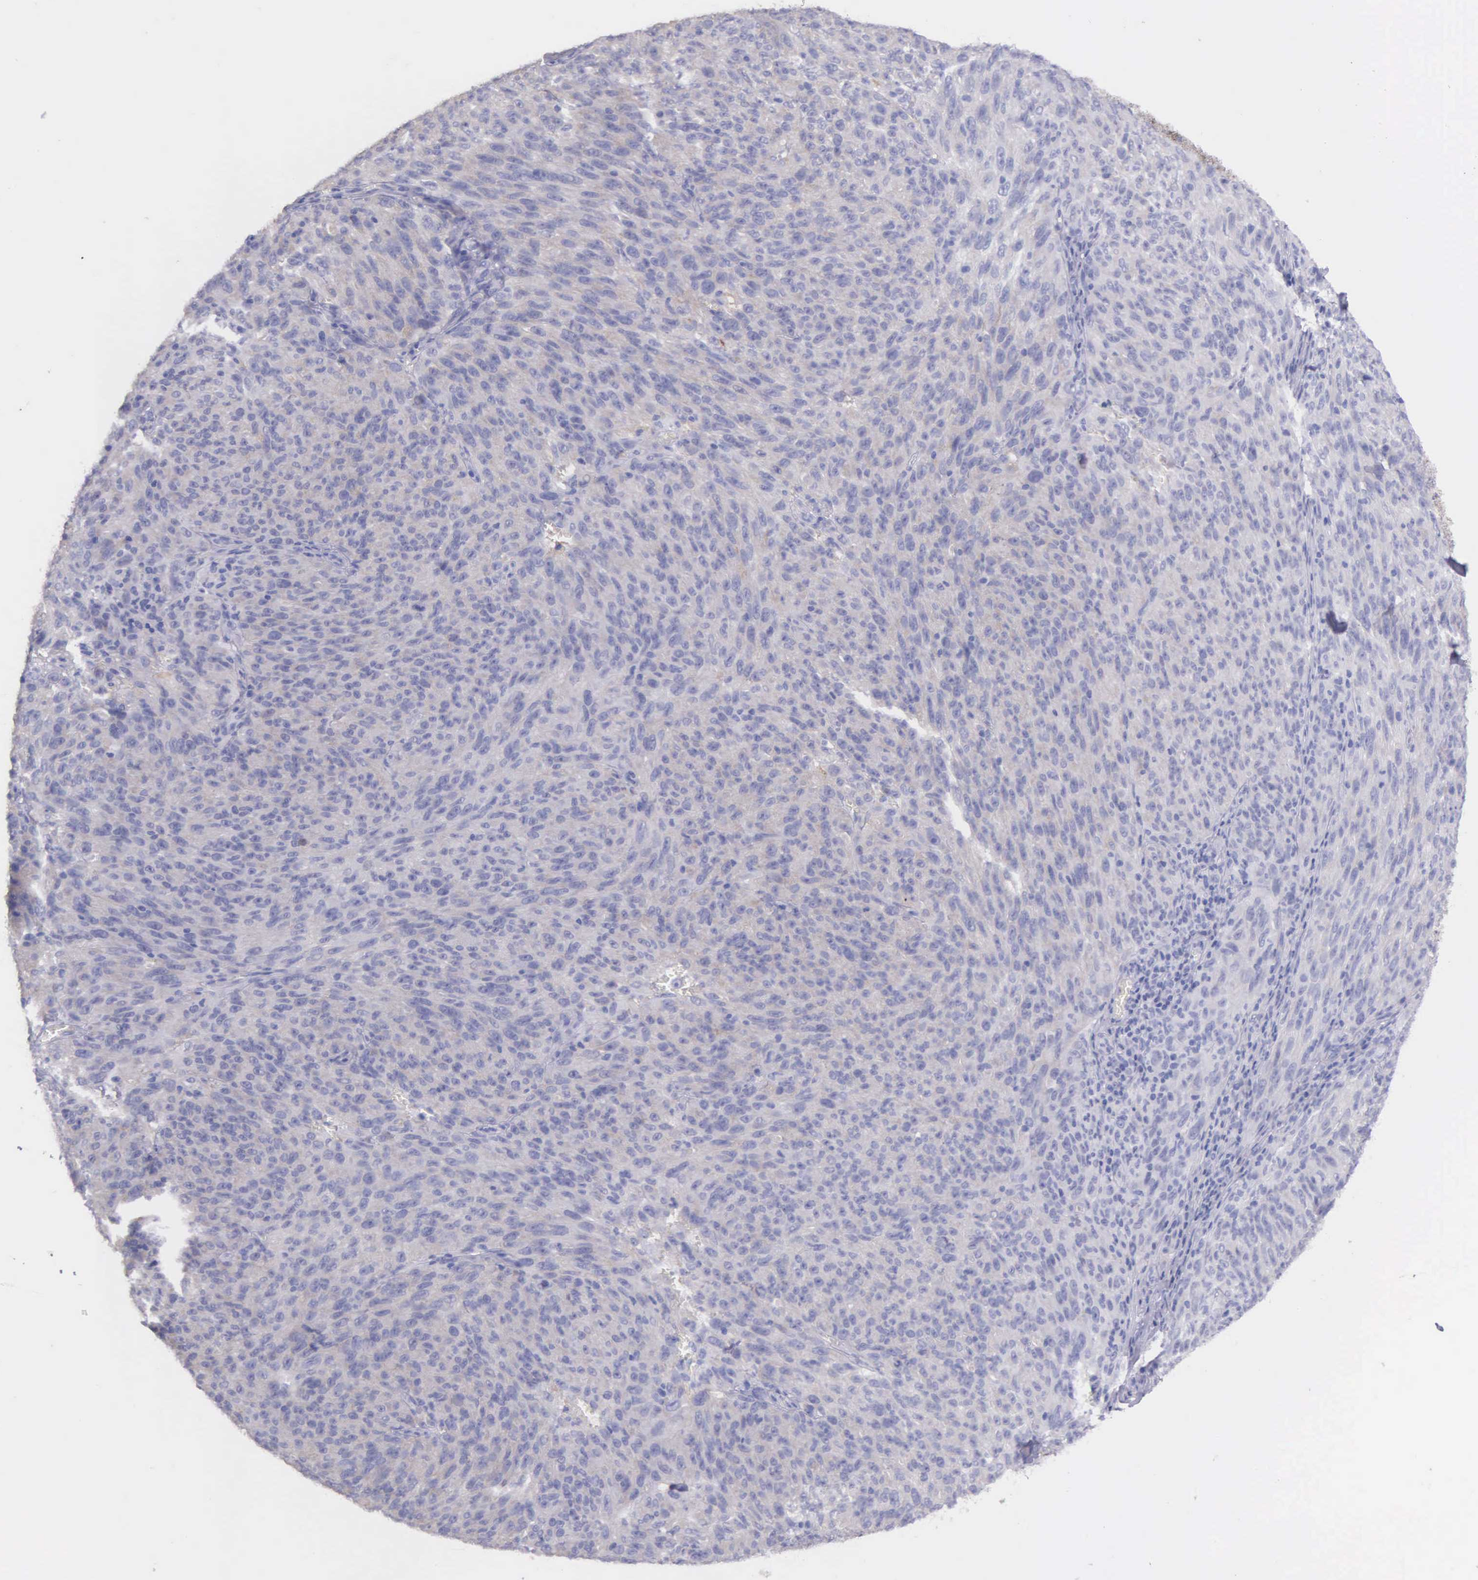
{"staining": {"intensity": "weak", "quantity": "<25%", "location": "cytoplasmic/membranous"}, "tissue": "melanoma", "cell_type": "Tumor cells", "image_type": "cancer", "snomed": [{"axis": "morphology", "description": "Malignant melanoma, NOS"}, {"axis": "topography", "description": "Skin"}], "caption": "This image is of melanoma stained with IHC to label a protein in brown with the nuclei are counter-stained blue. There is no expression in tumor cells.", "gene": "GSTT2", "patient": {"sex": "male", "age": 76}}